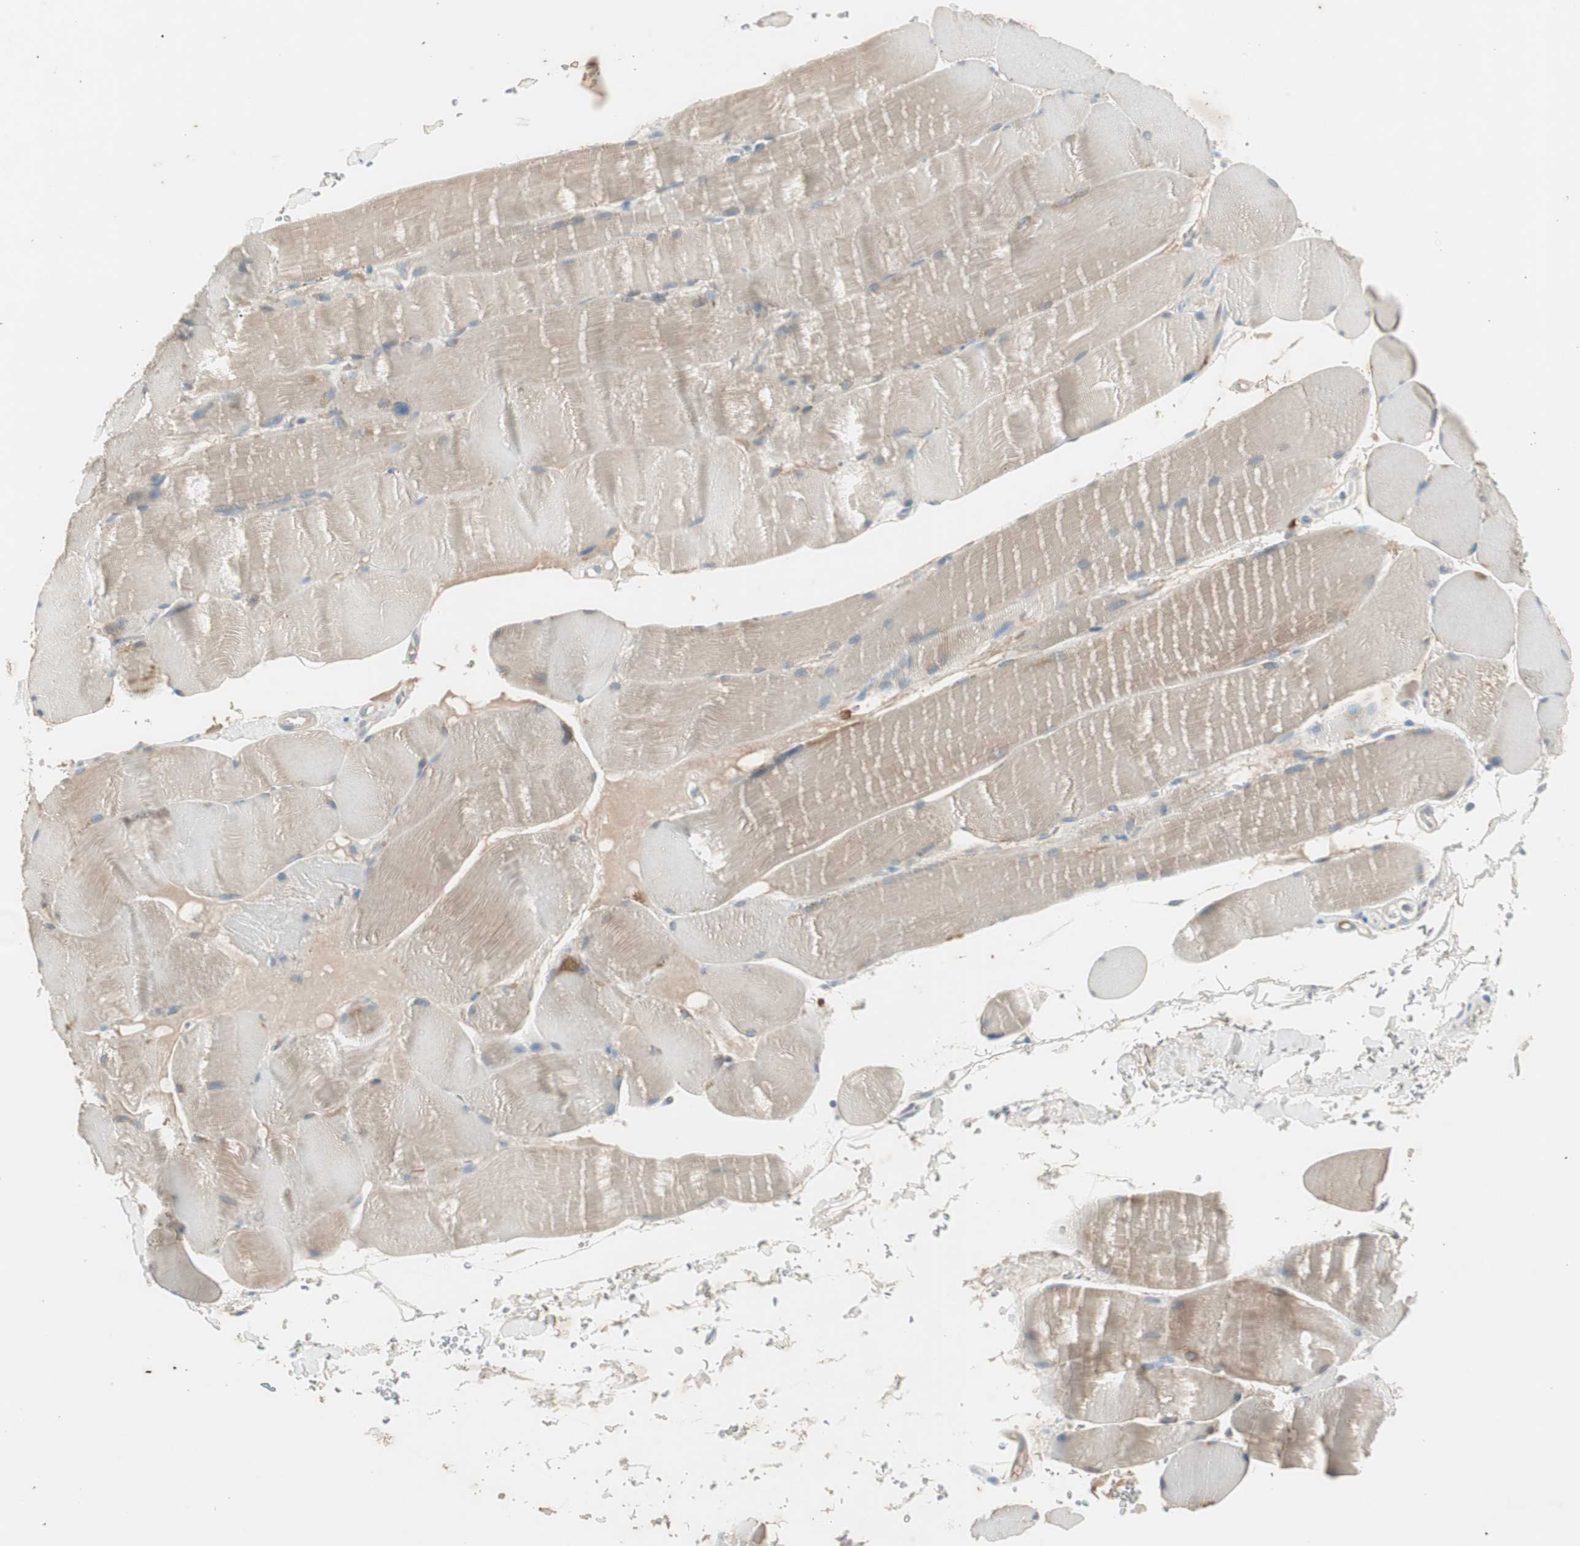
{"staining": {"intensity": "weak", "quantity": "25%-75%", "location": "cytoplasmic/membranous"}, "tissue": "skeletal muscle", "cell_type": "Myocytes", "image_type": "normal", "snomed": [{"axis": "morphology", "description": "Normal tissue, NOS"}, {"axis": "topography", "description": "Skin"}, {"axis": "topography", "description": "Skeletal muscle"}], "caption": "Myocytes exhibit weak cytoplasmic/membranous expression in approximately 25%-75% of cells in unremarkable skeletal muscle.", "gene": "MAPRE3", "patient": {"sex": "male", "age": 83}}